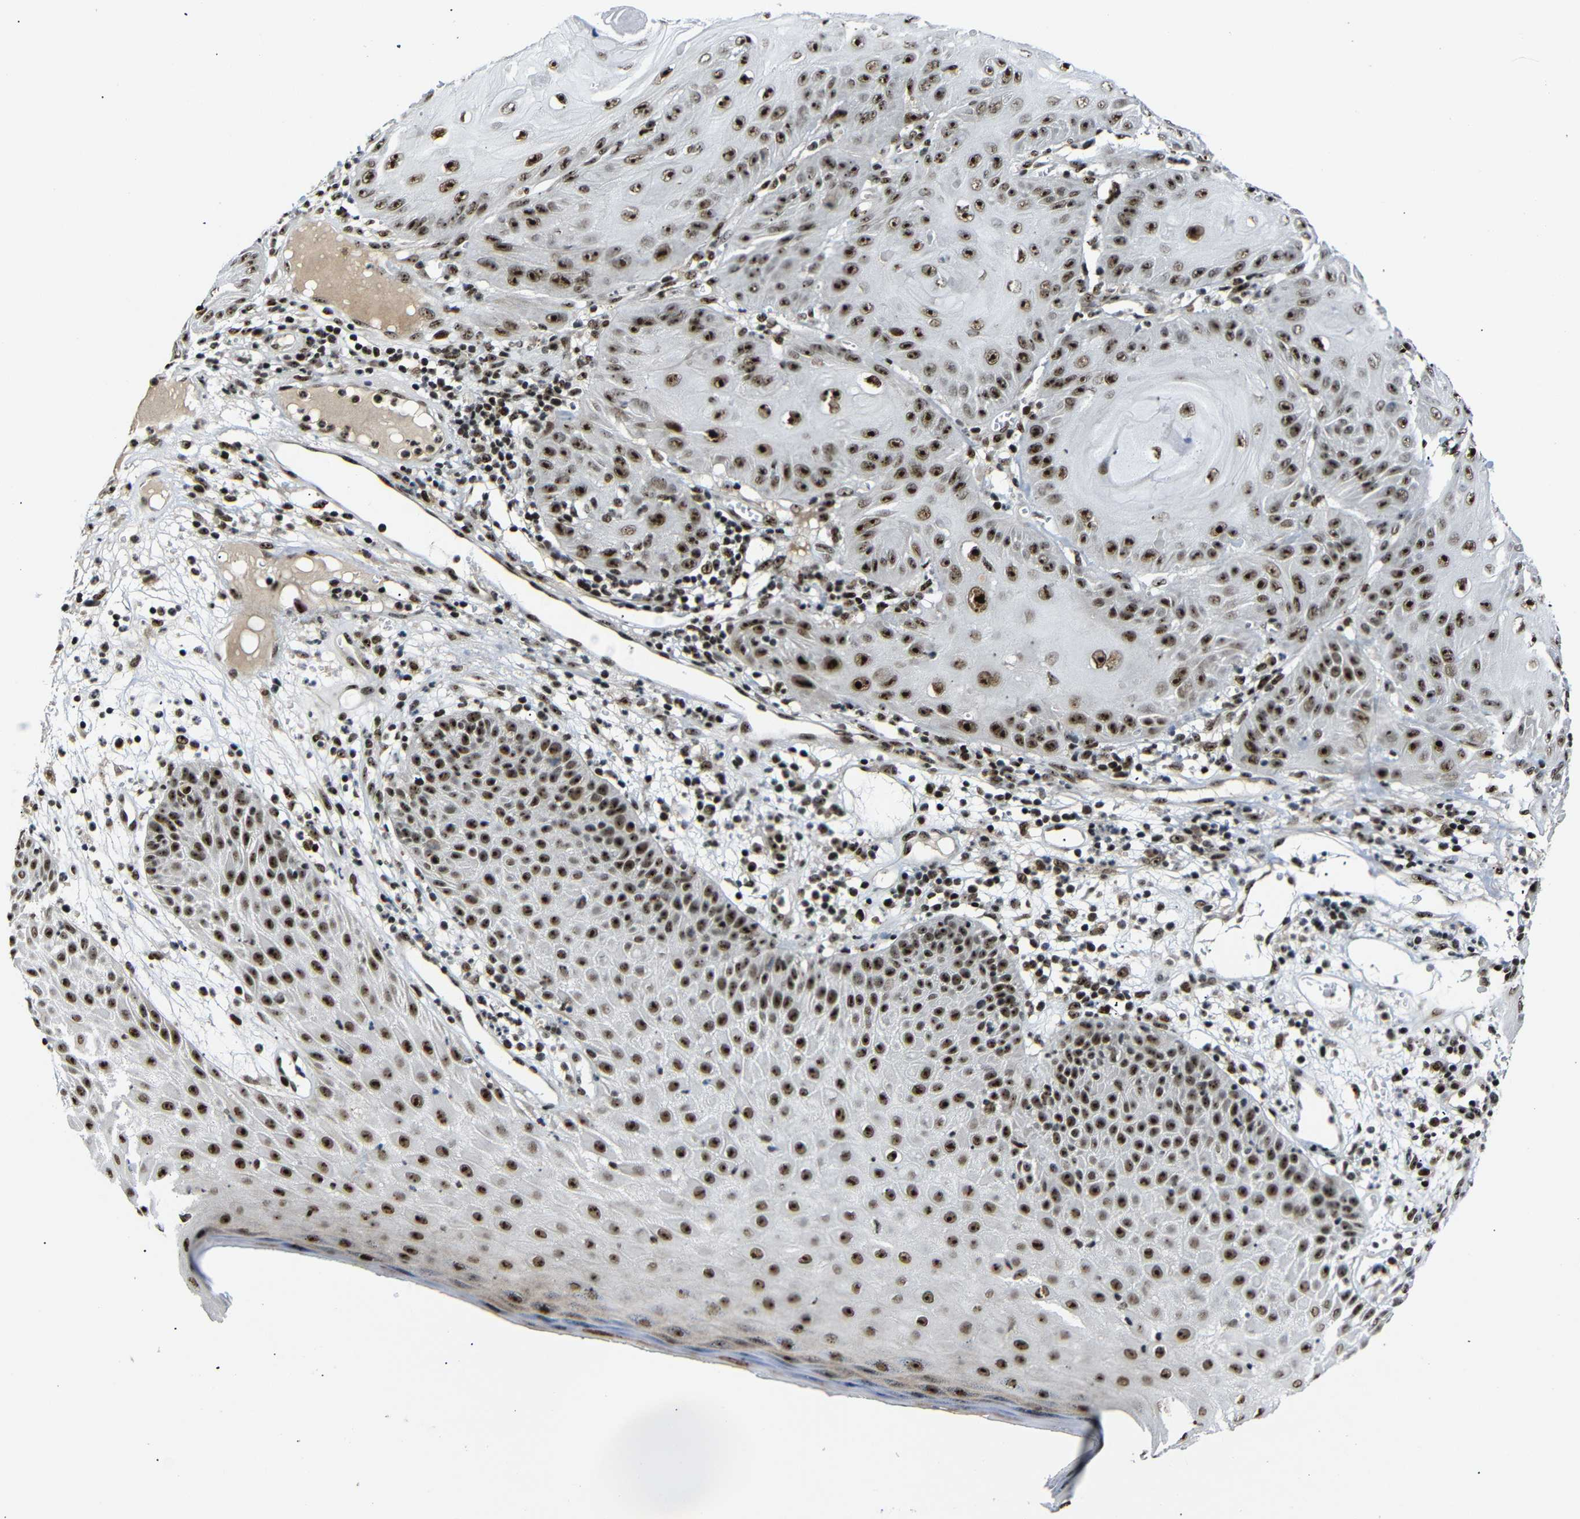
{"staining": {"intensity": "strong", "quantity": ">75%", "location": "nuclear"}, "tissue": "skin cancer", "cell_type": "Tumor cells", "image_type": "cancer", "snomed": [{"axis": "morphology", "description": "Squamous cell carcinoma, NOS"}, {"axis": "topography", "description": "Skin"}], "caption": "IHC histopathology image of neoplastic tissue: skin squamous cell carcinoma stained using immunohistochemistry (IHC) exhibits high levels of strong protein expression localized specifically in the nuclear of tumor cells, appearing as a nuclear brown color.", "gene": "SETDB2", "patient": {"sex": "female", "age": 78}}